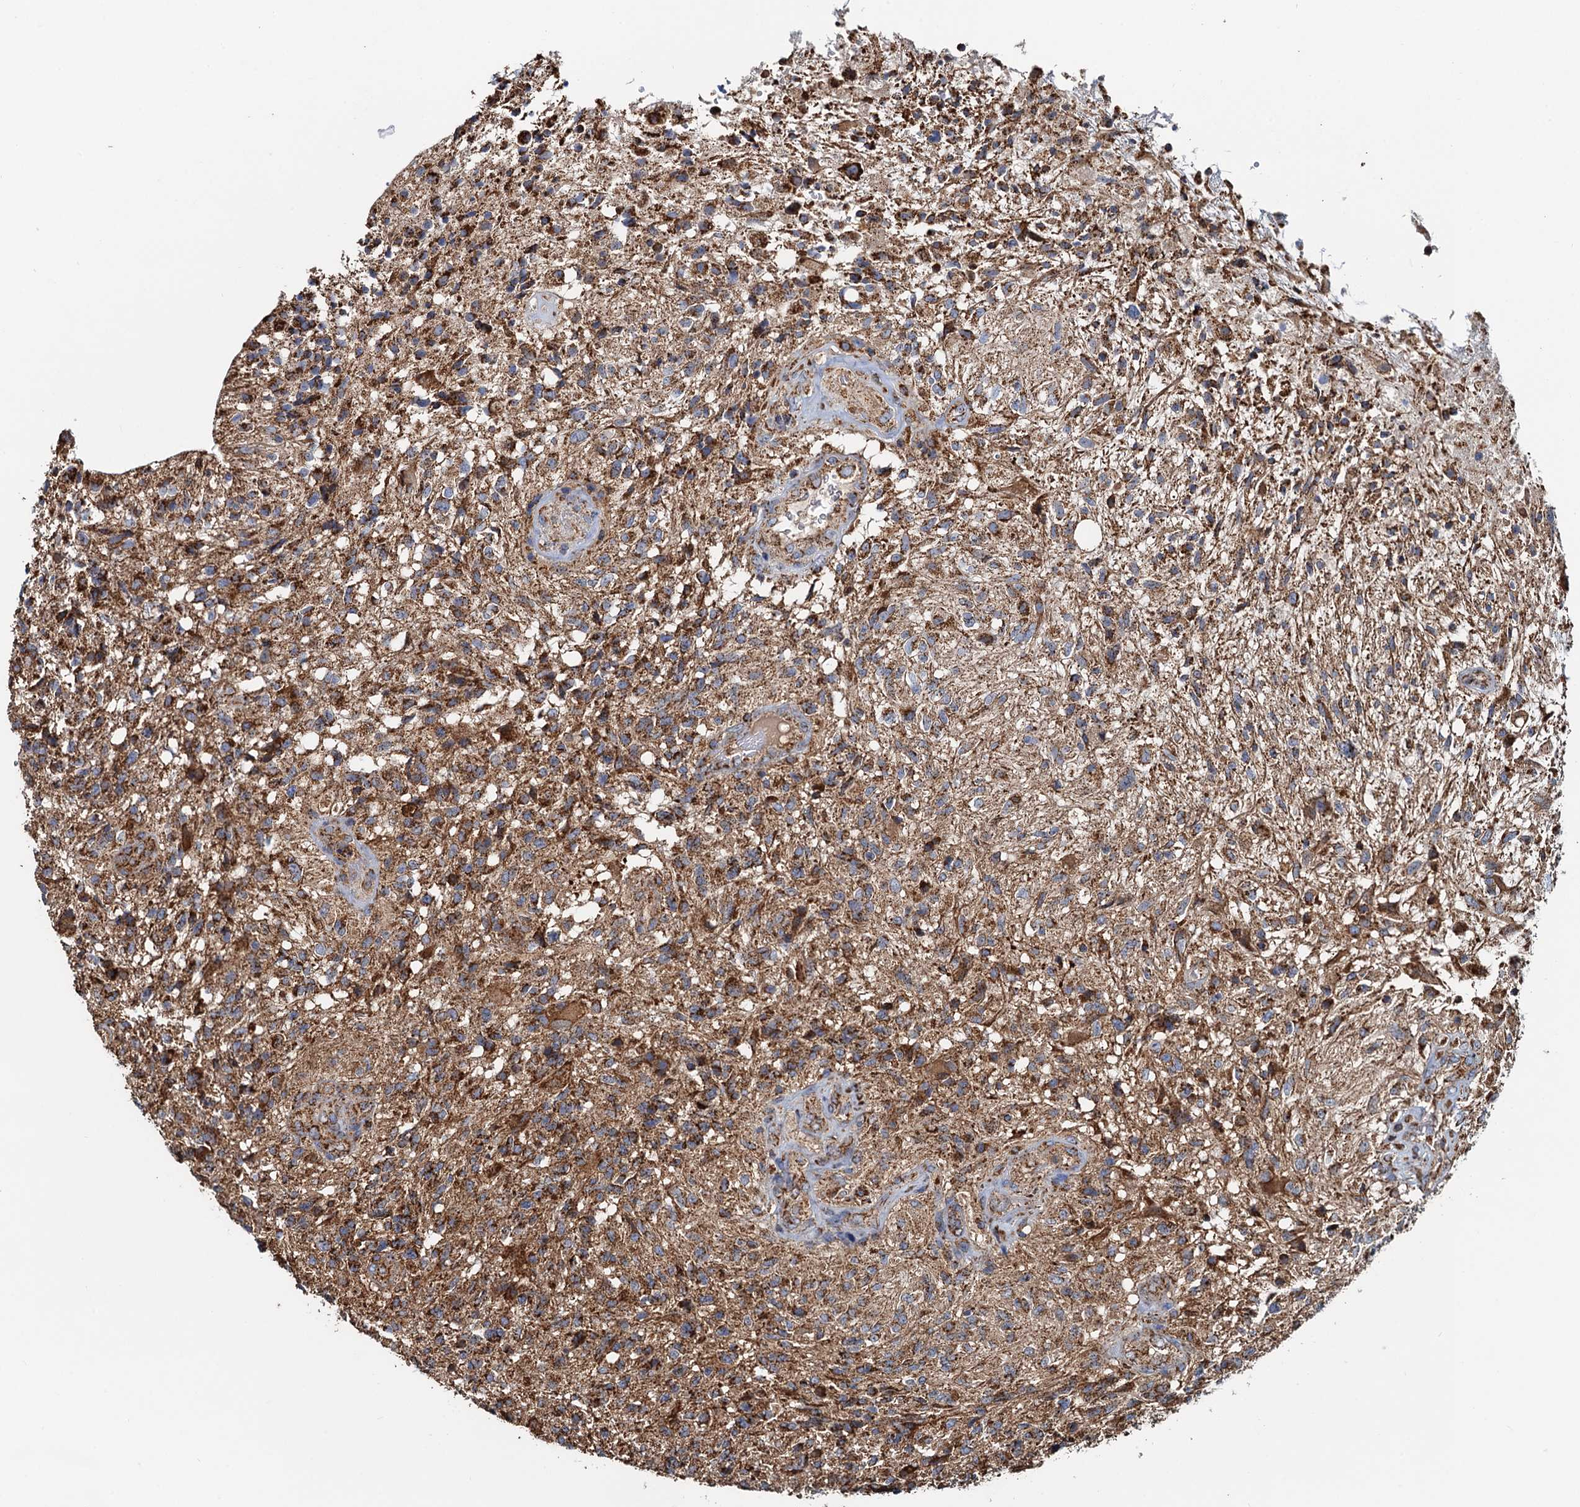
{"staining": {"intensity": "moderate", "quantity": ">75%", "location": "cytoplasmic/membranous"}, "tissue": "glioma", "cell_type": "Tumor cells", "image_type": "cancer", "snomed": [{"axis": "morphology", "description": "Glioma, malignant, High grade"}, {"axis": "topography", "description": "Brain"}], "caption": "This is a histology image of immunohistochemistry staining of high-grade glioma (malignant), which shows moderate staining in the cytoplasmic/membranous of tumor cells.", "gene": "AAGAB", "patient": {"sex": "male", "age": 56}}